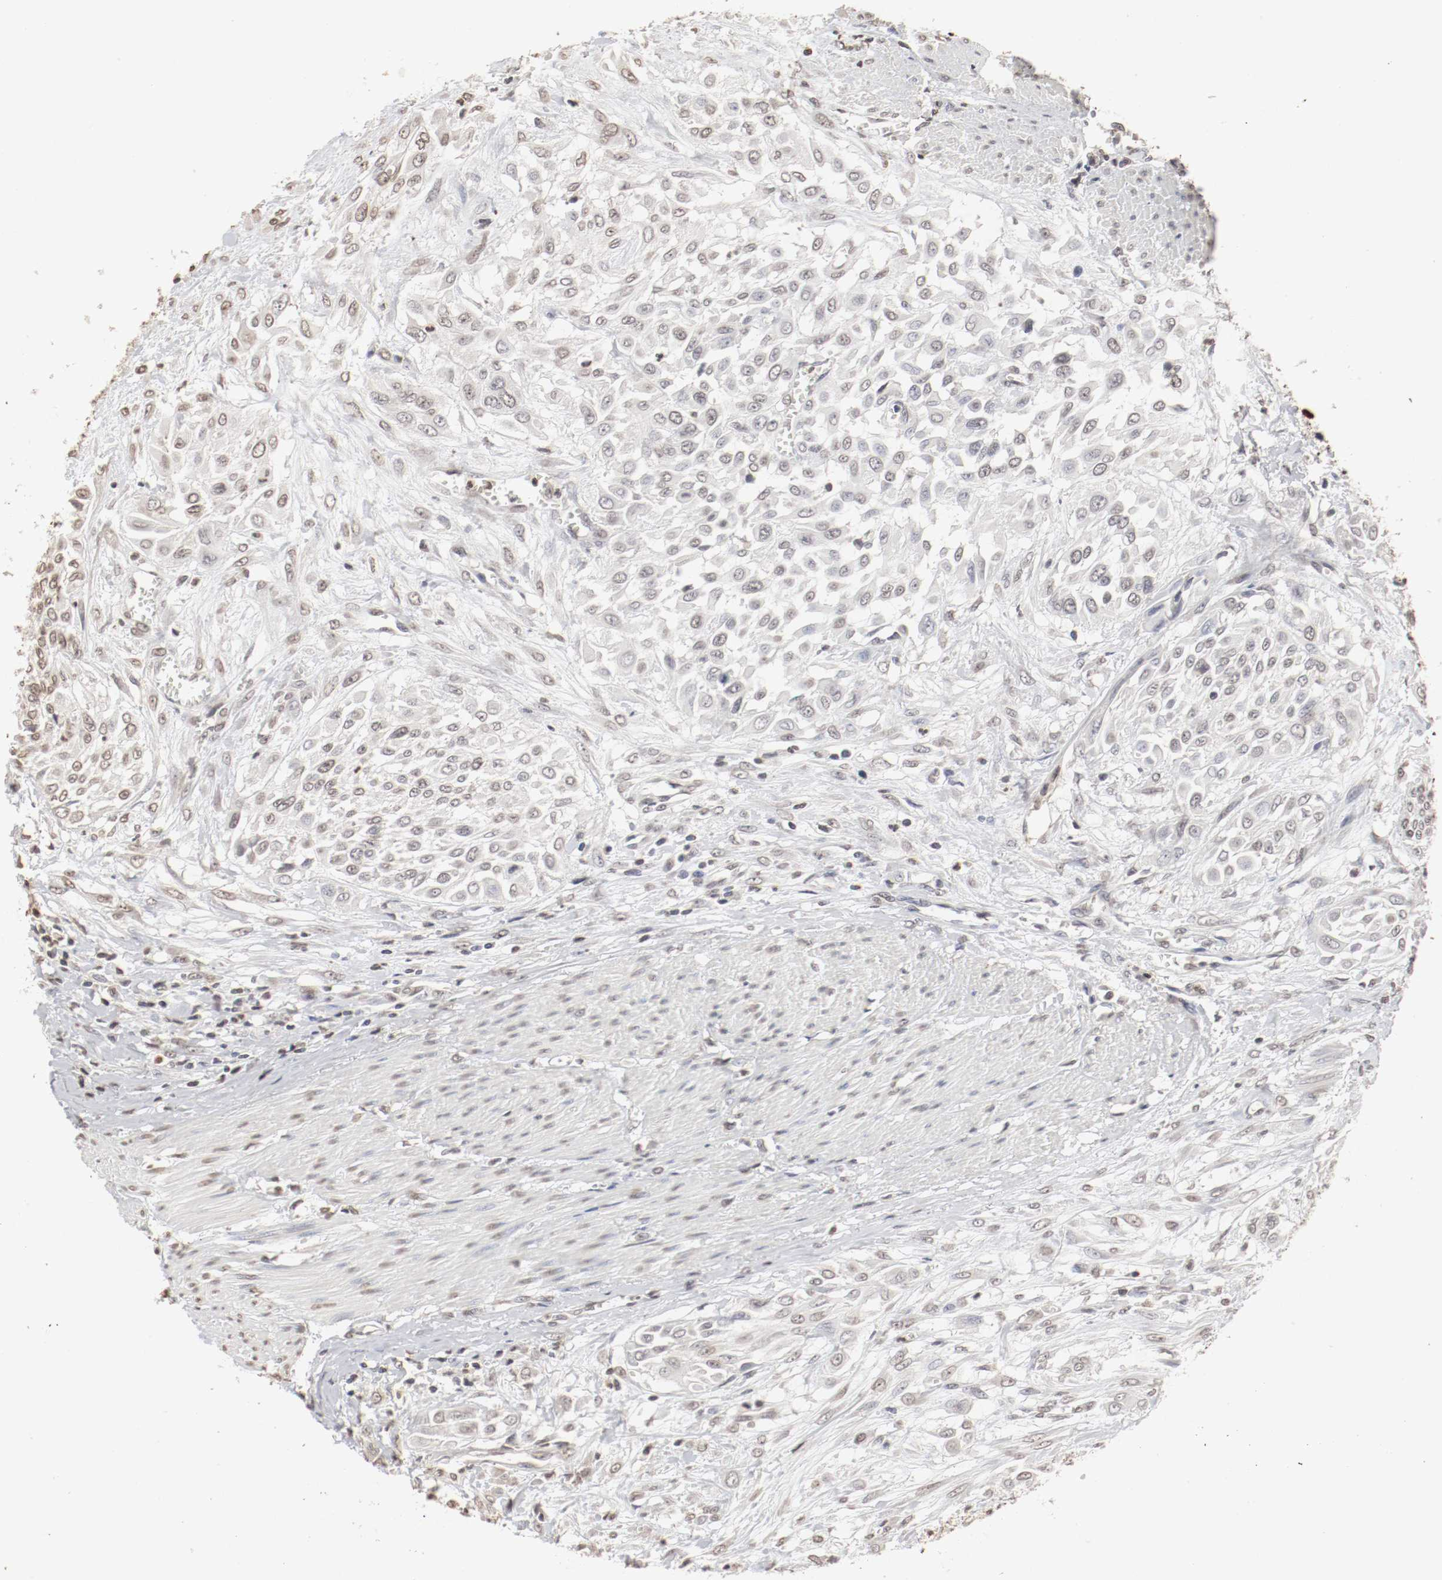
{"staining": {"intensity": "weak", "quantity": "<25%", "location": "nuclear"}, "tissue": "urothelial cancer", "cell_type": "Tumor cells", "image_type": "cancer", "snomed": [{"axis": "morphology", "description": "Urothelial carcinoma, High grade"}, {"axis": "topography", "description": "Urinary bladder"}], "caption": "This photomicrograph is of urothelial carcinoma (high-grade) stained with immunohistochemistry (IHC) to label a protein in brown with the nuclei are counter-stained blue. There is no positivity in tumor cells.", "gene": "WASL", "patient": {"sex": "male", "age": 57}}